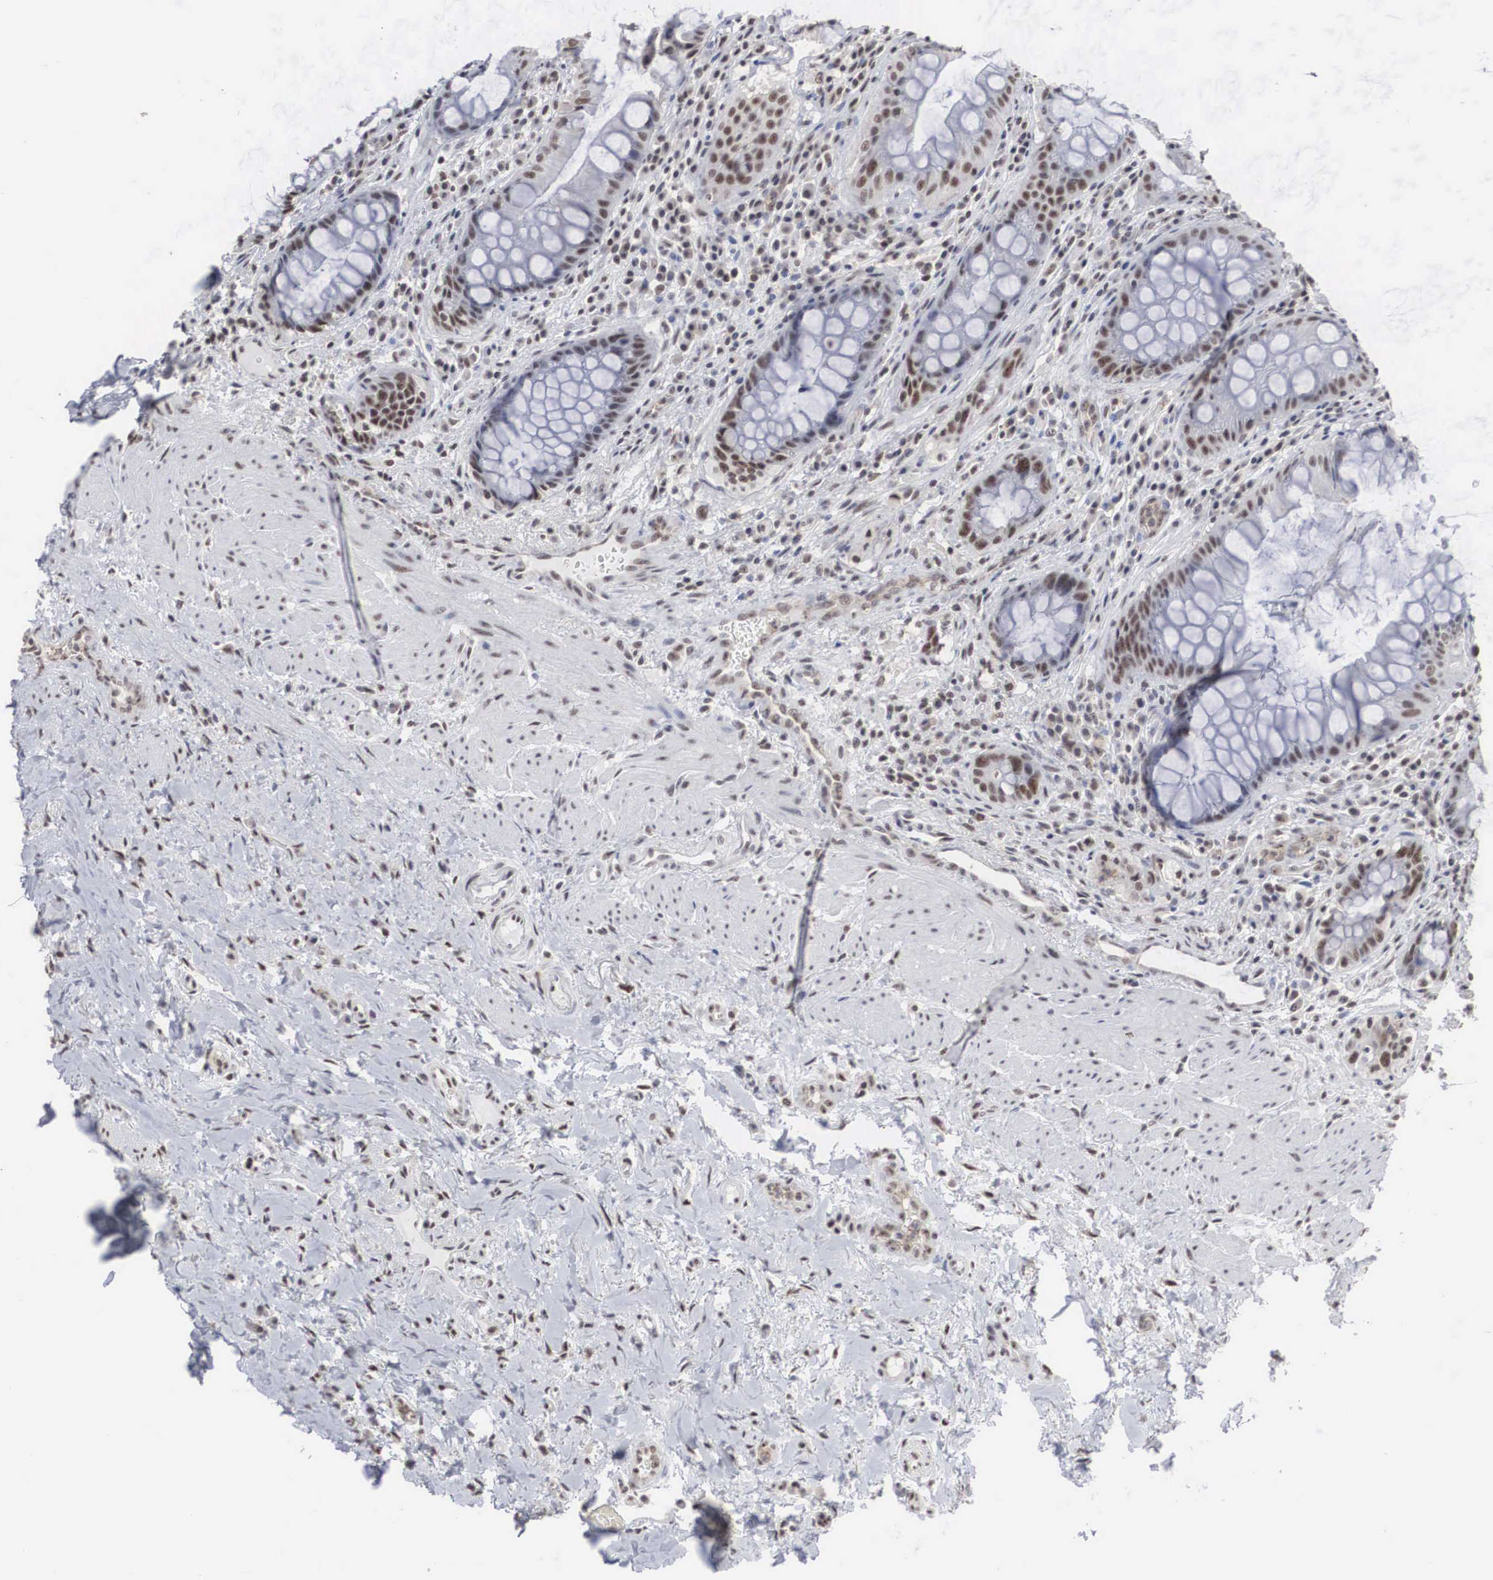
{"staining": {"intensity": "moderate", "quantity": "25%-75%", "location": "nuclear"}, "tissue": "rectum", "cell_type": "Glandular cells", "image_type": "normal", "snomed": [{"axis": "morphology", "description": "Normal tissue, NOS"}, {"axis": "topography", "description": "Rectum"}], "caption": "Protein staining exhibits moderate nuclear expression in about 25%-75% of glandular cells in unremarkable rectum.", "gene": "AUTS2", "patient": {"sex": "female", "age": 75}}